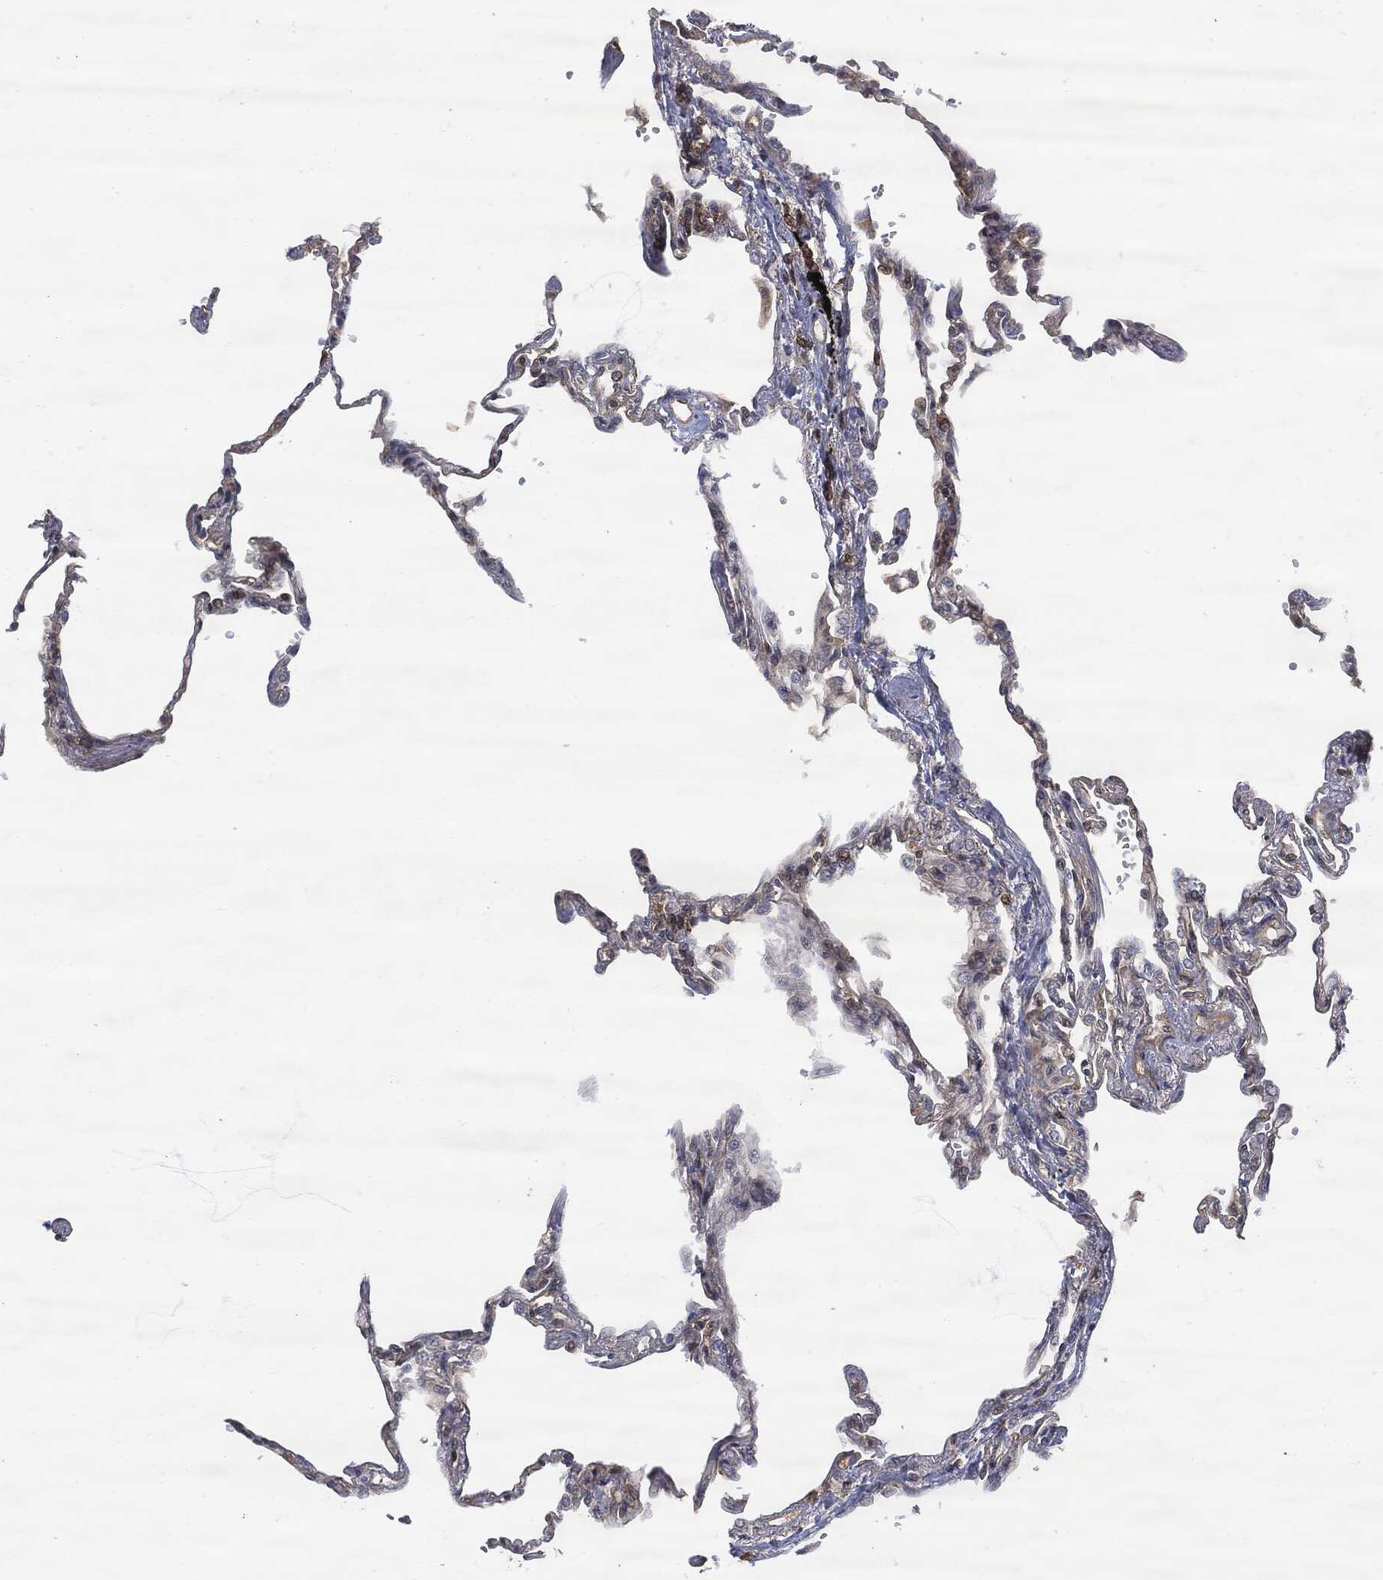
{"staining": {"intensity": "negative", "quantity": "none", "location": "none"}, "tissue": "lung", "cell_type": "Alveolar cells", "image_type": "normal", "snomed": [{"axis": "morphology", "description": "Normal tissue, NOS"}, {"axis": "topography", "description": "Lung"}], "caption": "The histopathology image displays no significant expression in alveolar cells of lung. Nuclei are stained in blue.", "gene": "PSMB10", "patient": {"sex": "male", "age": 78}}